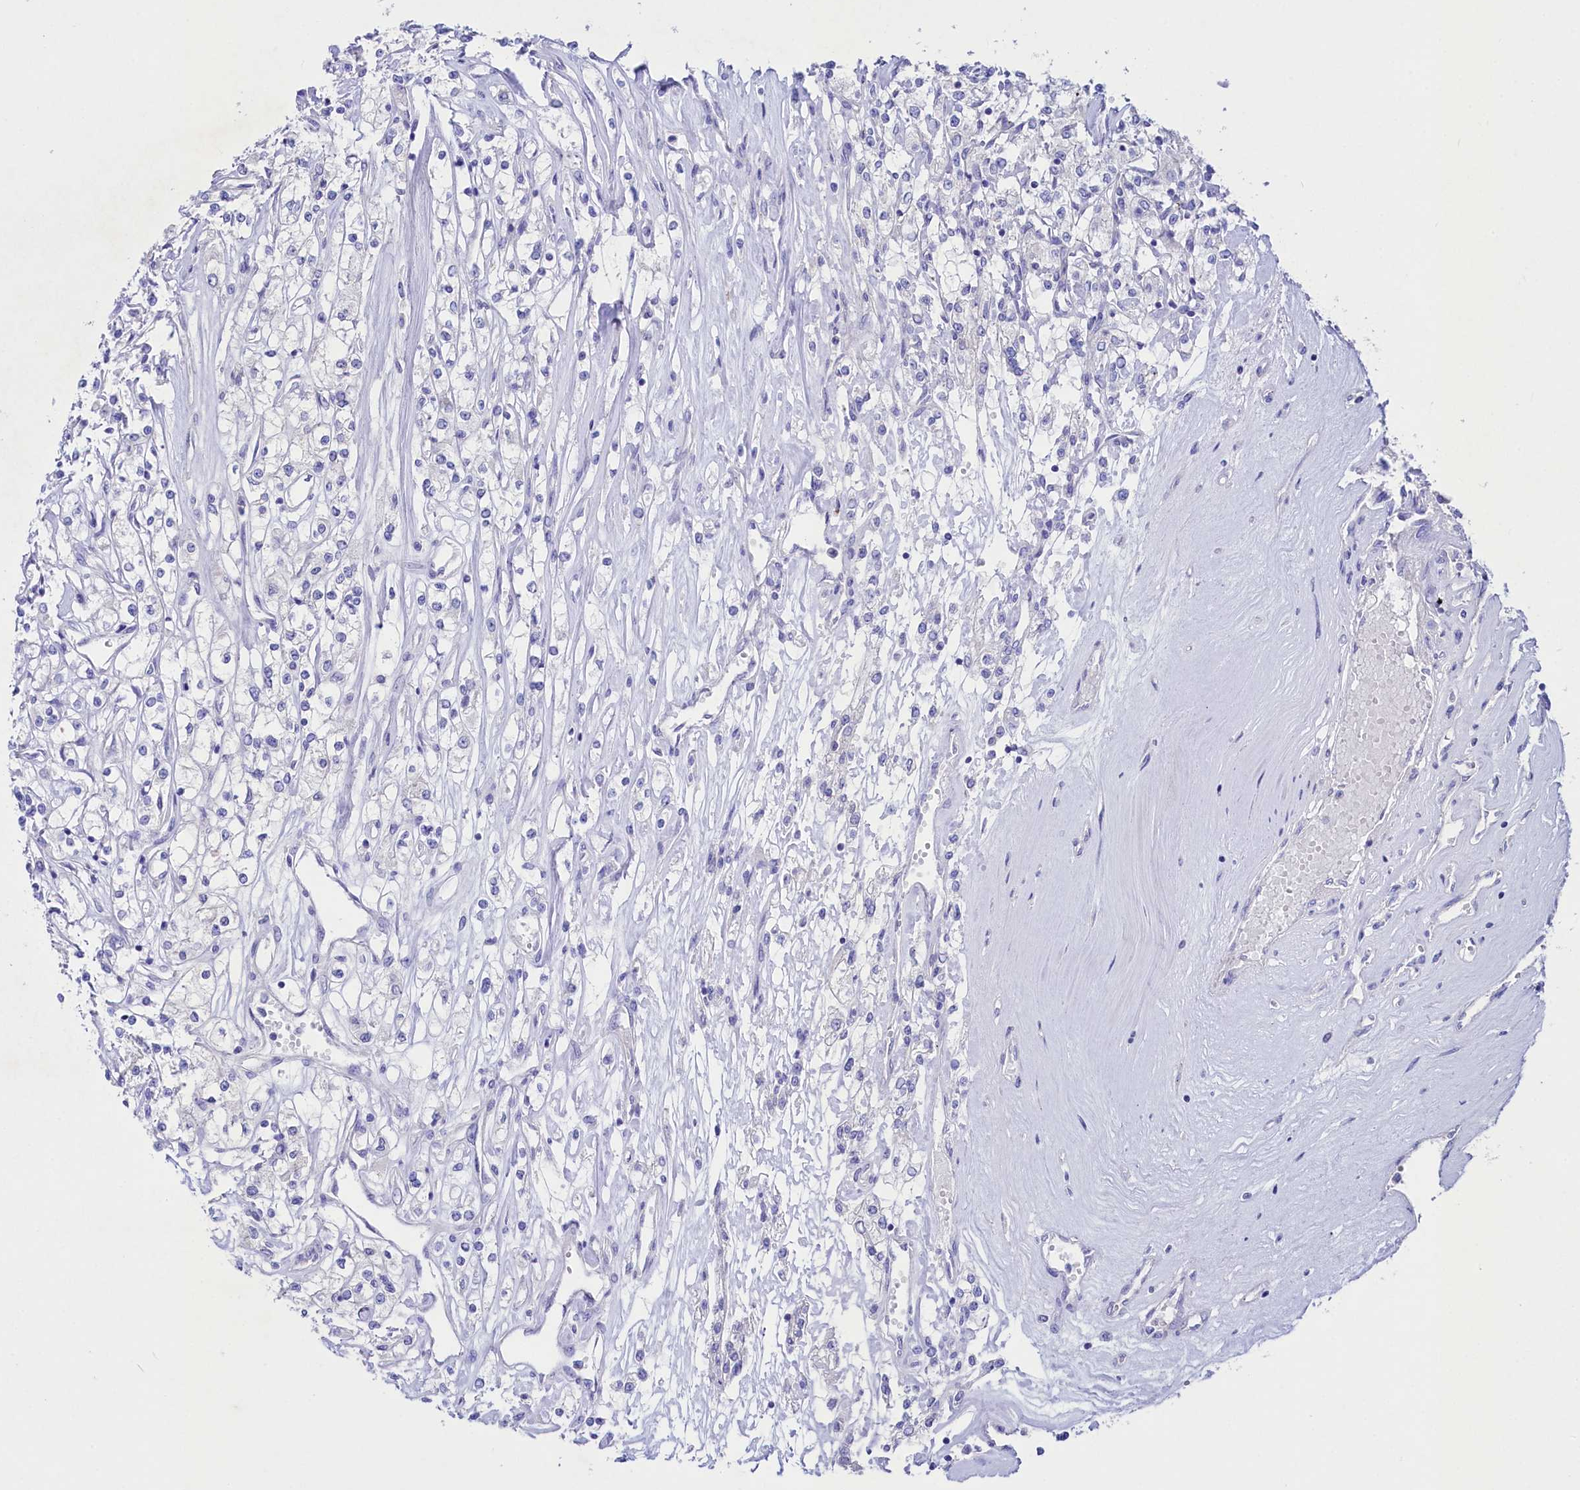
{"staining": {"intensity": "negative", "quantity": "none", "location": "none"}, "tissue": "renal cancer", "cell_type": "Tumor cells", "image_type": "cancer", "snomed": [{"axis": "morphology", "description": "Adenocarcinoma, NOS"}, {"axis": "topography", "description": "Kidney"}], "caption": "Image shows no protein expression in tumor cells of renal adenocarcinoma tissue.", "gene": "VPS26B", "patient": {"sex": "female", "age": 59}}